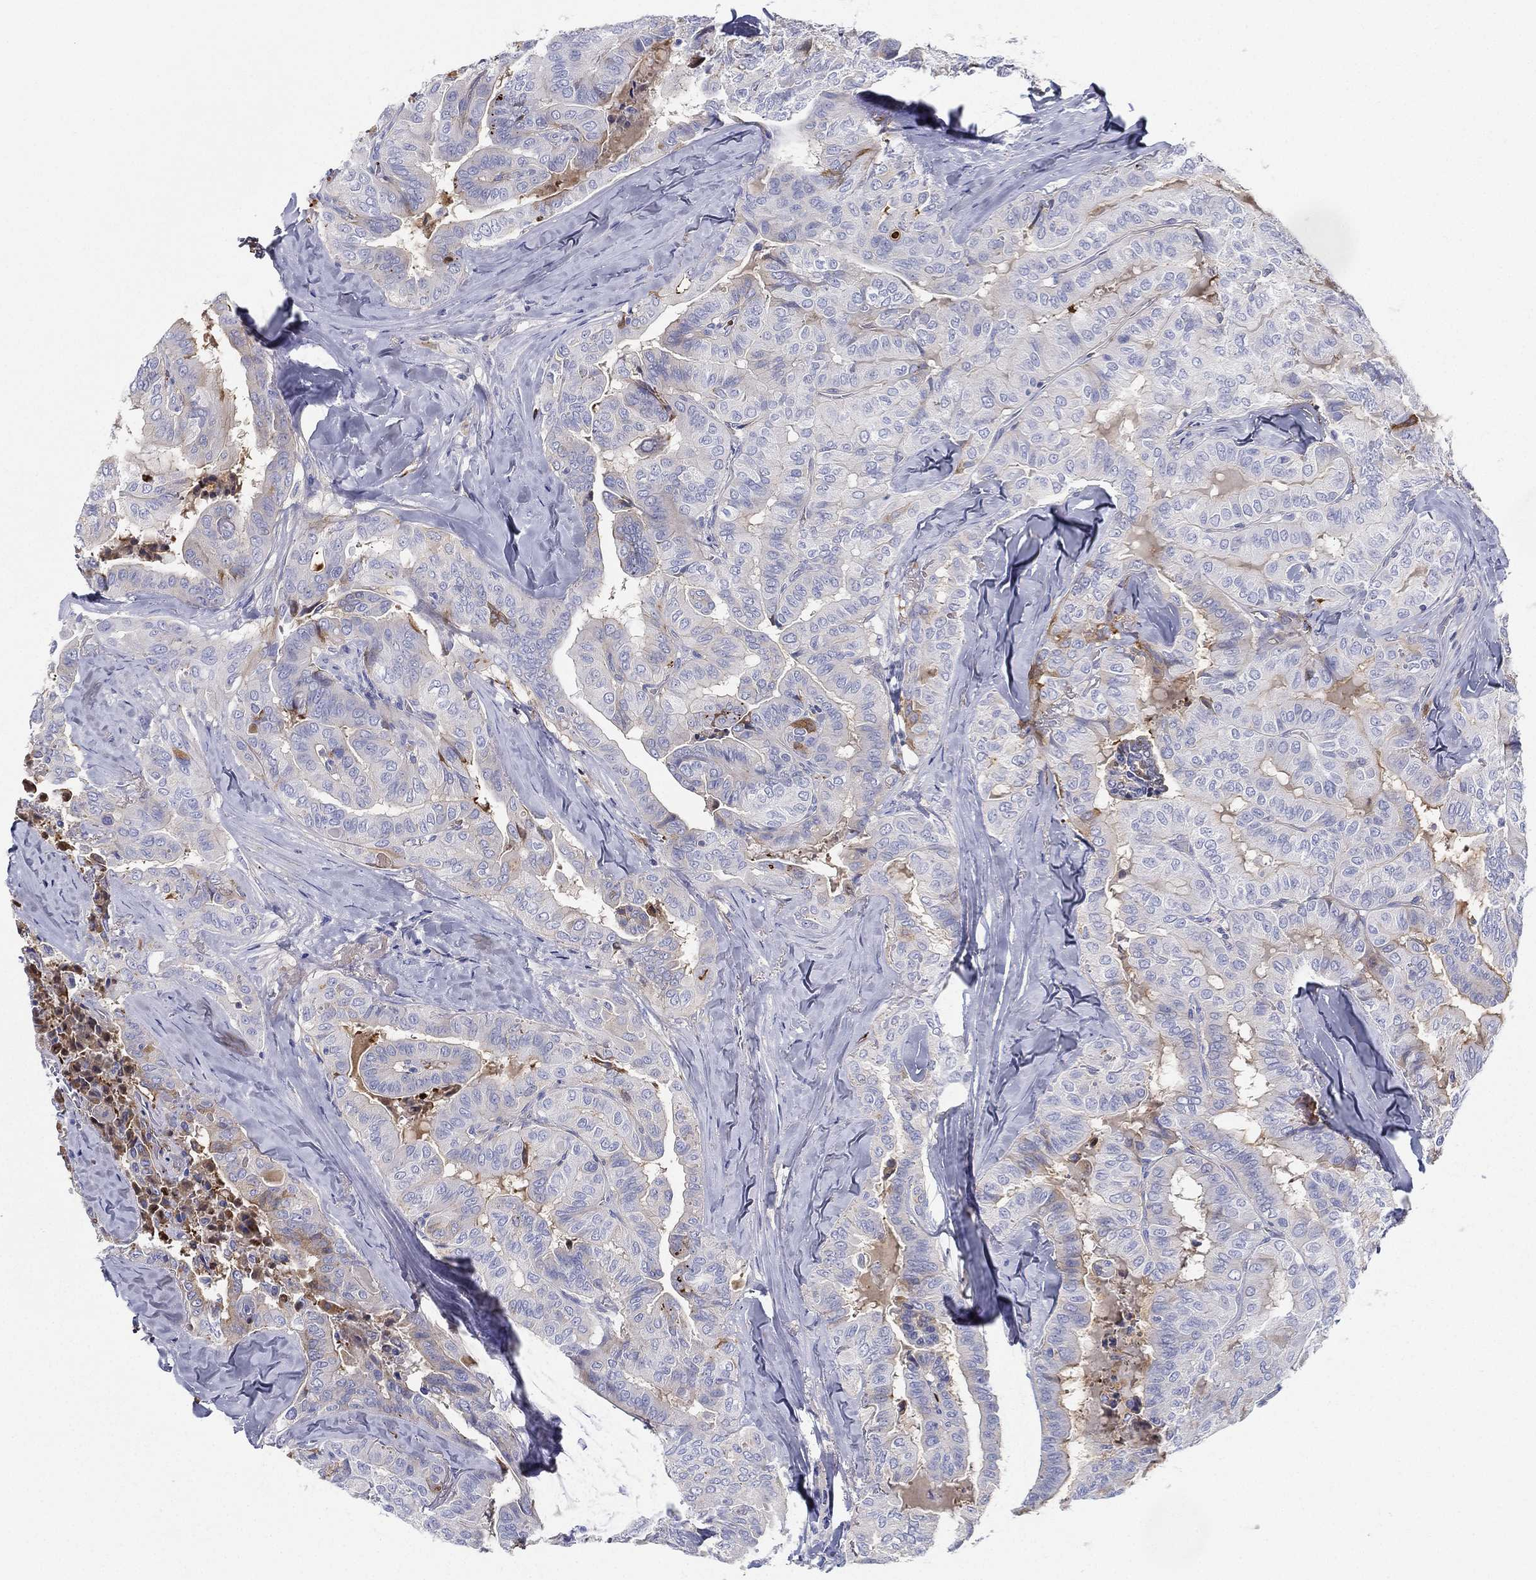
{"staining": {"intensity": "moderate", "quantity": "<25%", "location": "cytoplasmic/membranous"}, "tissue": "thyroid cancer", "cell_type": "Tumor cells", "image_type": "cancer", "snomed": [{"axis": "morphology", "description": "Papillary adenocarcinoma, NOS"}, {"axis": "topography", "description": "Thyroid gland"}], "caption": "Immunohistochemical staining of human thyroid papillary adenocarcinoma displays low levels of moderate cytoplasmic/membranous protein expression in about <25% of tumor cells.", "gene": "IFNB1", "patient": {"sex": "female", "age": 68}}